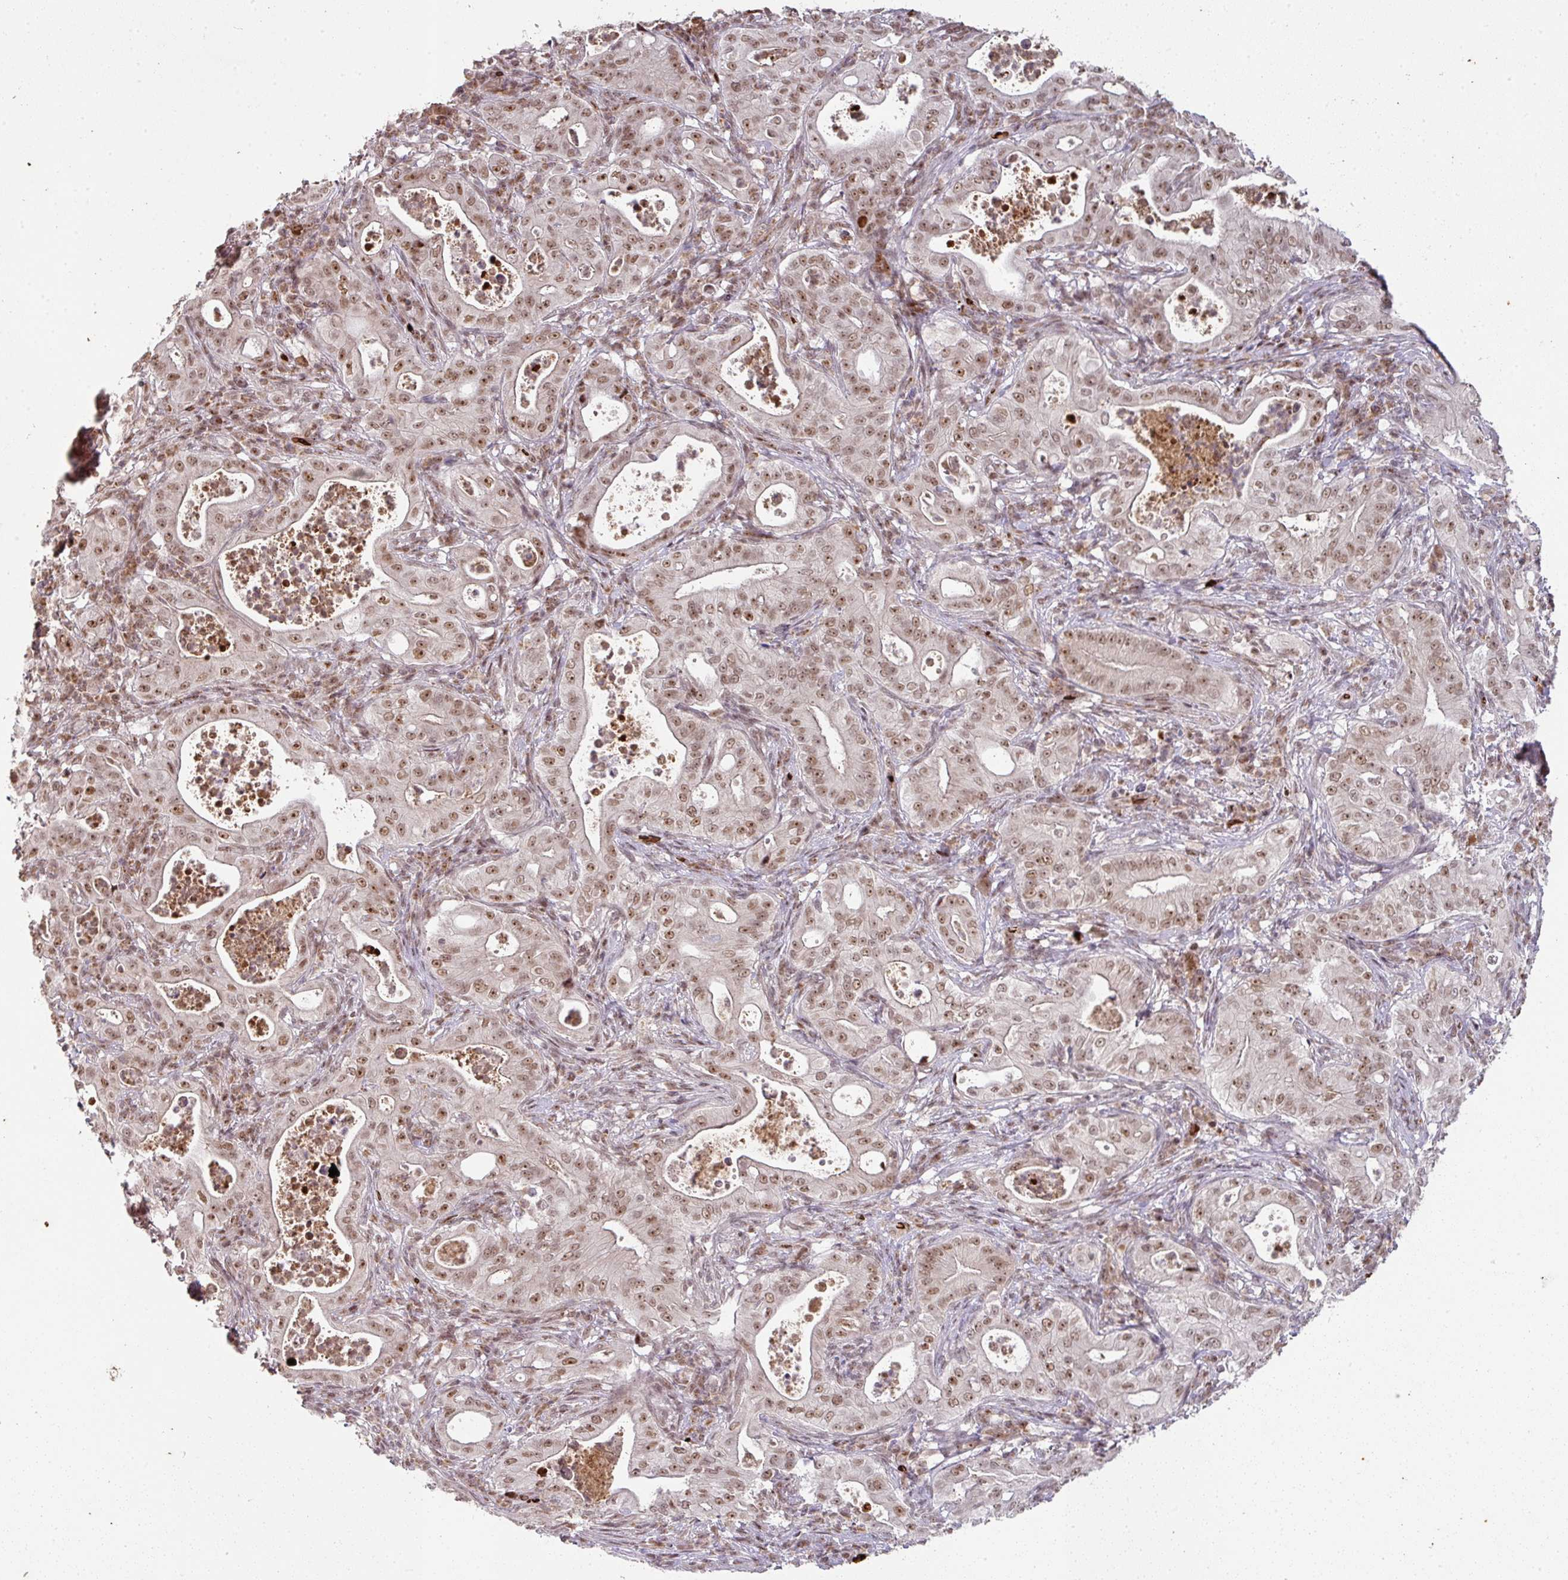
{"staining": {"intensity": "moderate", "quantity": ">75%", "location": "nuclear"}, "tissue": "pancreatic cancer", "cell_type": "Tumor cells", "image_type": "cancer", "snomed": [{"axis": "morphology", "description": "Adenocarcinoma, NOS"}, {"axis": "topography", "description": "Pancreas"}], "caption": "Approximately >75% of tumor cells in pancreatic cancer (adenocarcinoma) exhibit moderate nuclear protein expression as visualized by brown immunohistochemical staining.", "gene": "NEIL1", "patient": {"sex": "male", "age": 71}}